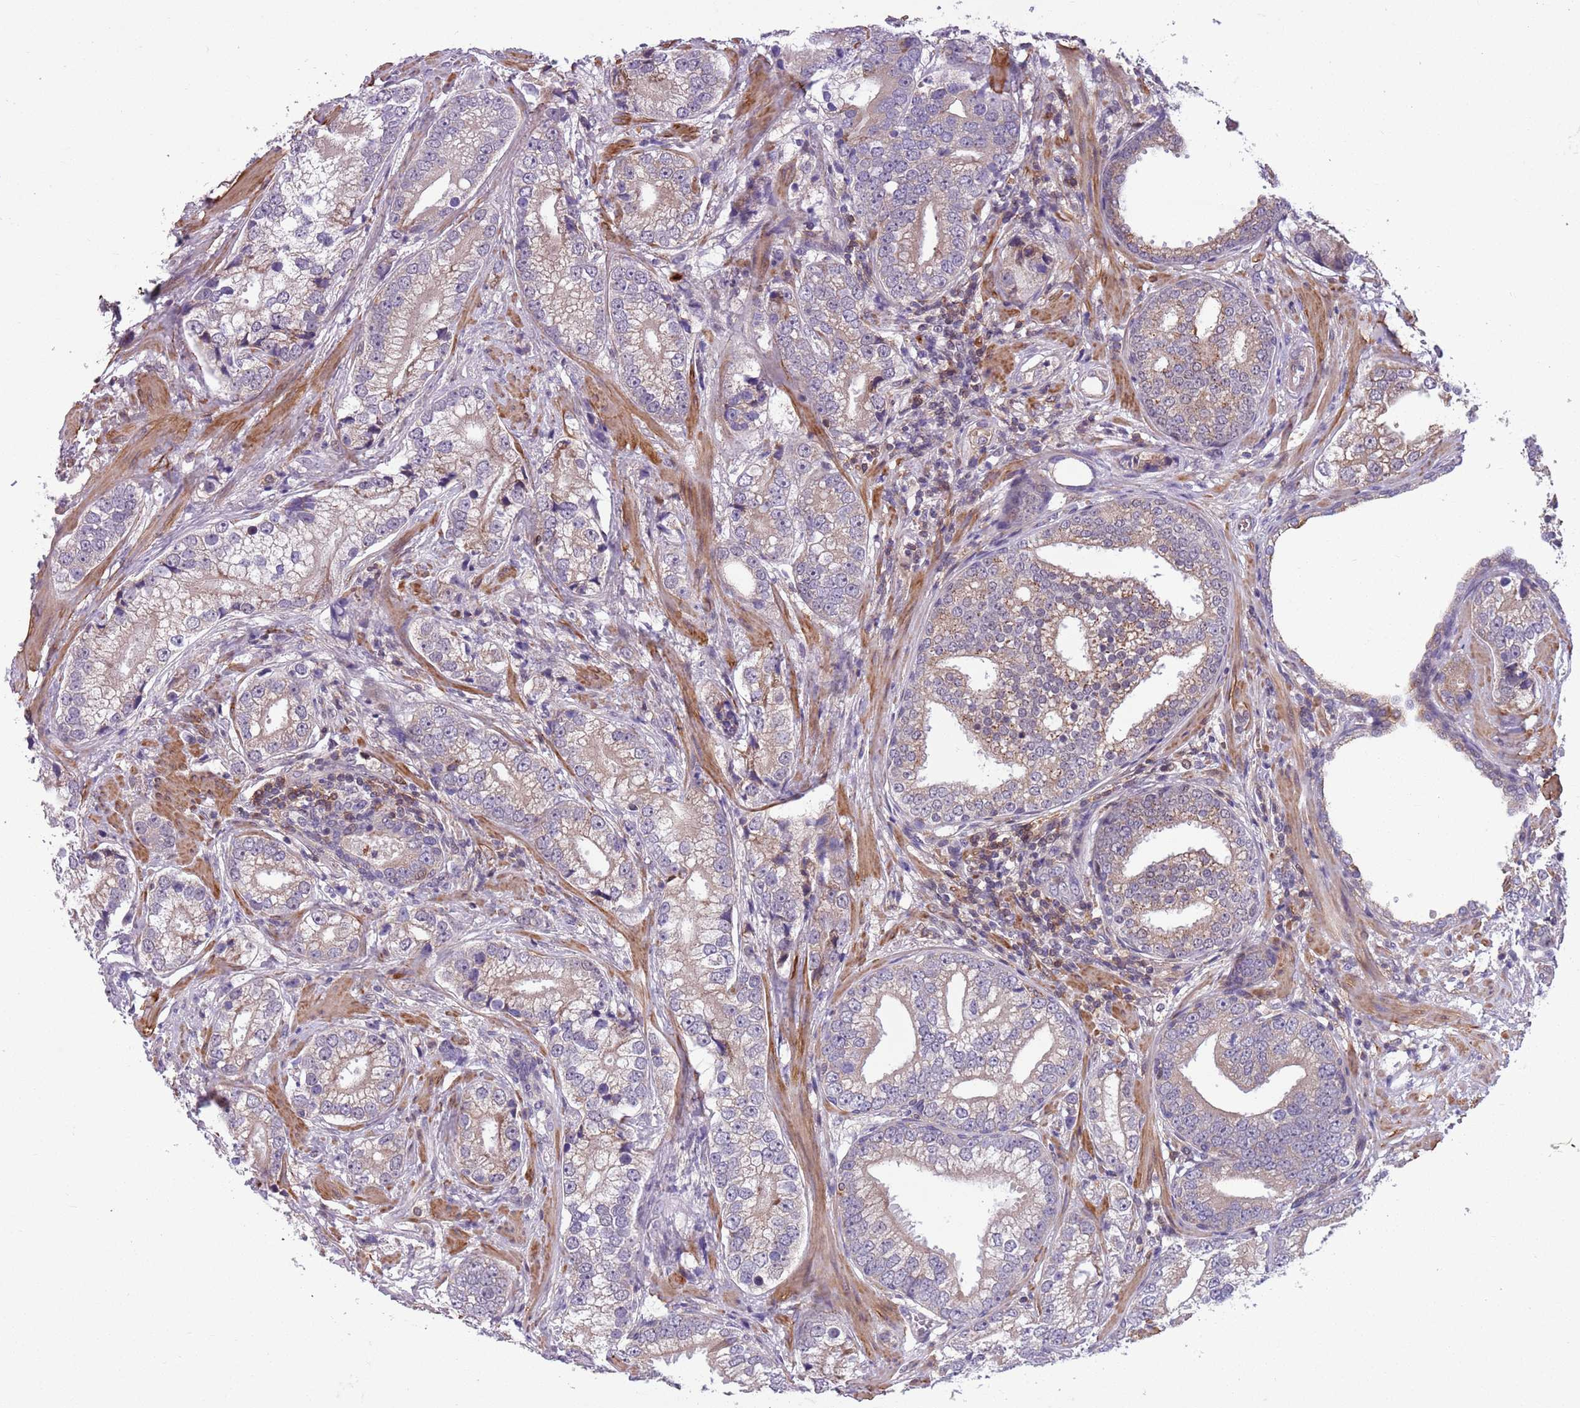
{"staining": {"intensity": "negative", "quantity": "none", "location": "none"}, "tissue": "prostate cancer", "cell_type": "Tumor cells", "image_type": "cancer", "snomed": [{"axis": "morphology", "description": "Adenocarcinoma, High grade"}, {"axis": "topography", "description": "Prostate"}], "caption": "There is no significant expression in tumor cells of prostate cancer.", "gene": "JAML", "patient": {"sex": "male", "age": 75}}